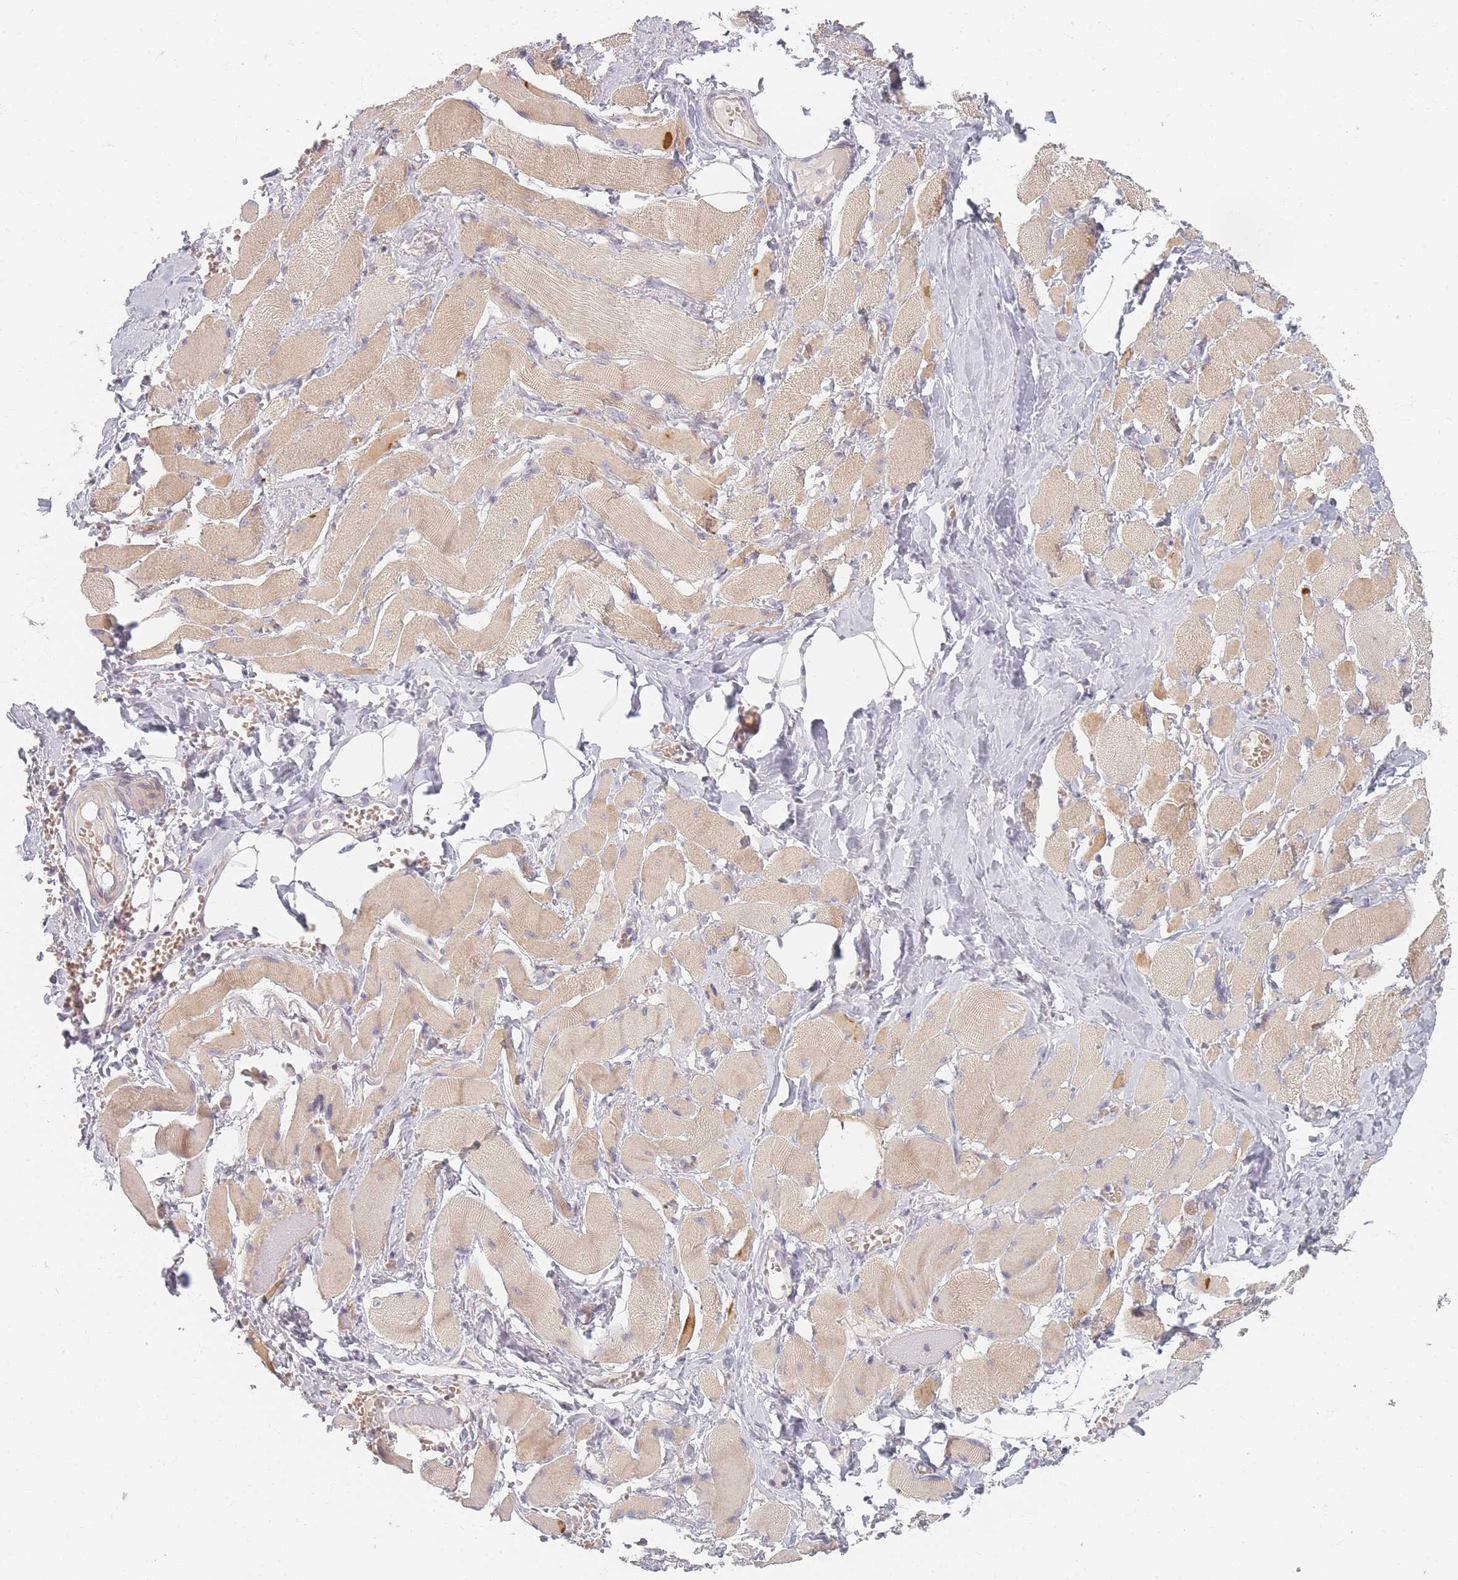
{"staining": {"intensity": "weak", "quantity": ">75%", "location": "cytoplasmic/membranous"}, "tissue": "skeletal muscle", "cell_type": "Myocytes", "image_type": "normal", "snomed": [{"axis": "morphology", "description": "Normal tissue, NOS"}, {"axis": "morphology", "description": "Basal cell carcinoma"}, {"axis": "topography", "description": "Skeletal muscle"}], "caption": "Protein analysis of benign skeletal muscle demonstrates weak cytoplasmic/membranous expression in approximately >75% of myocytes.", "gene": "TMOD1", "patient": {"sex": "female", "age": 64}}